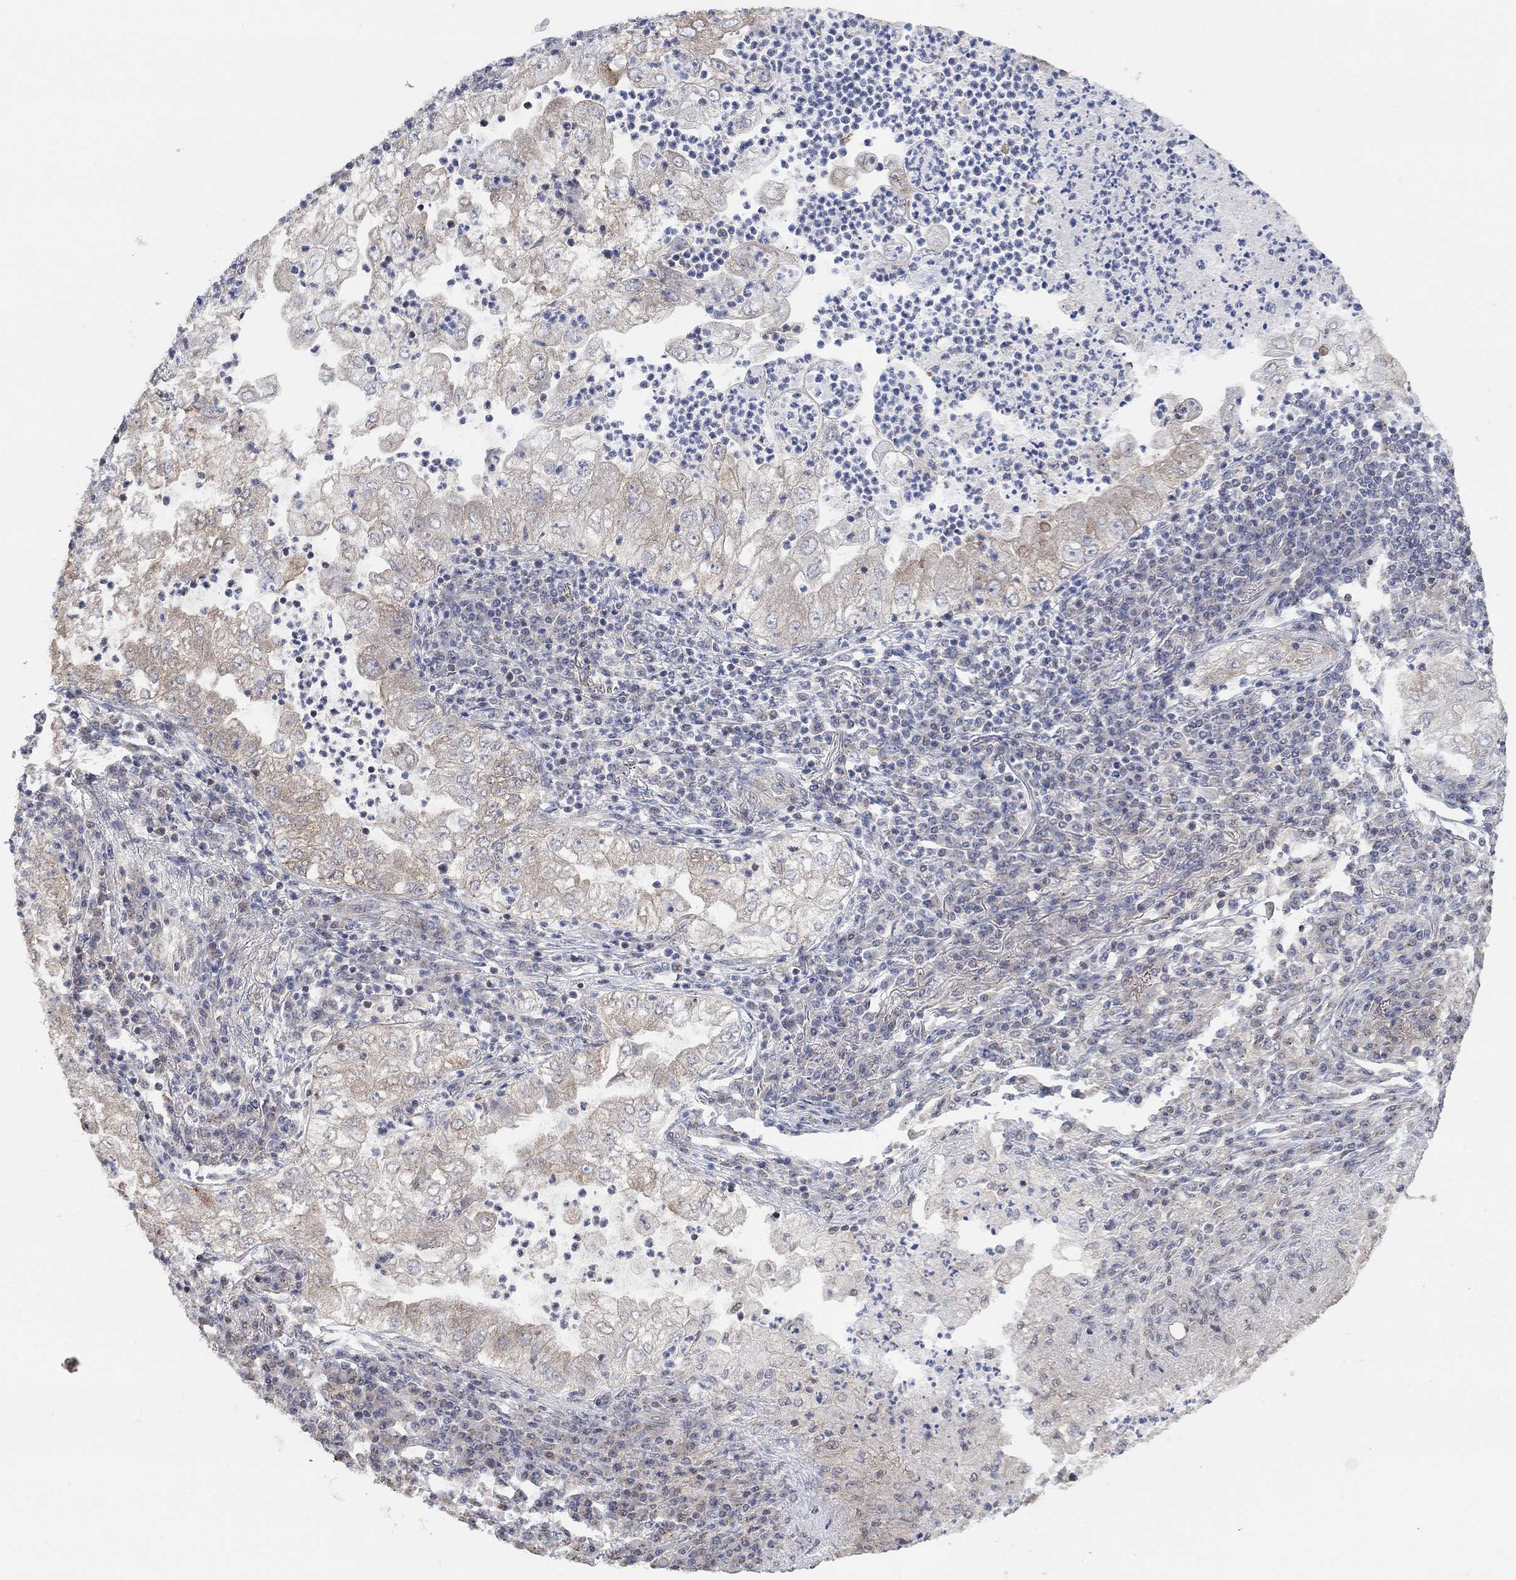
{"staining": {"intensity": "negative", "quantity": "none", "location": "none"}, "tissue": "lung cancer", "cell_type": "Tumor cells", "image_type": "cancer", "snomed": [{"axis": "morphology", "description": "Adenocarcinoma, NOS"}, {"axis": "topography", "description": "Lung"}], "caption": "This is a image of IHC staining of lung cancer (adenocarcinoma), which shows no positivity in tumor cells.", "gene": "UNC5B", "patient": {"sex": "female", "age": 73}}